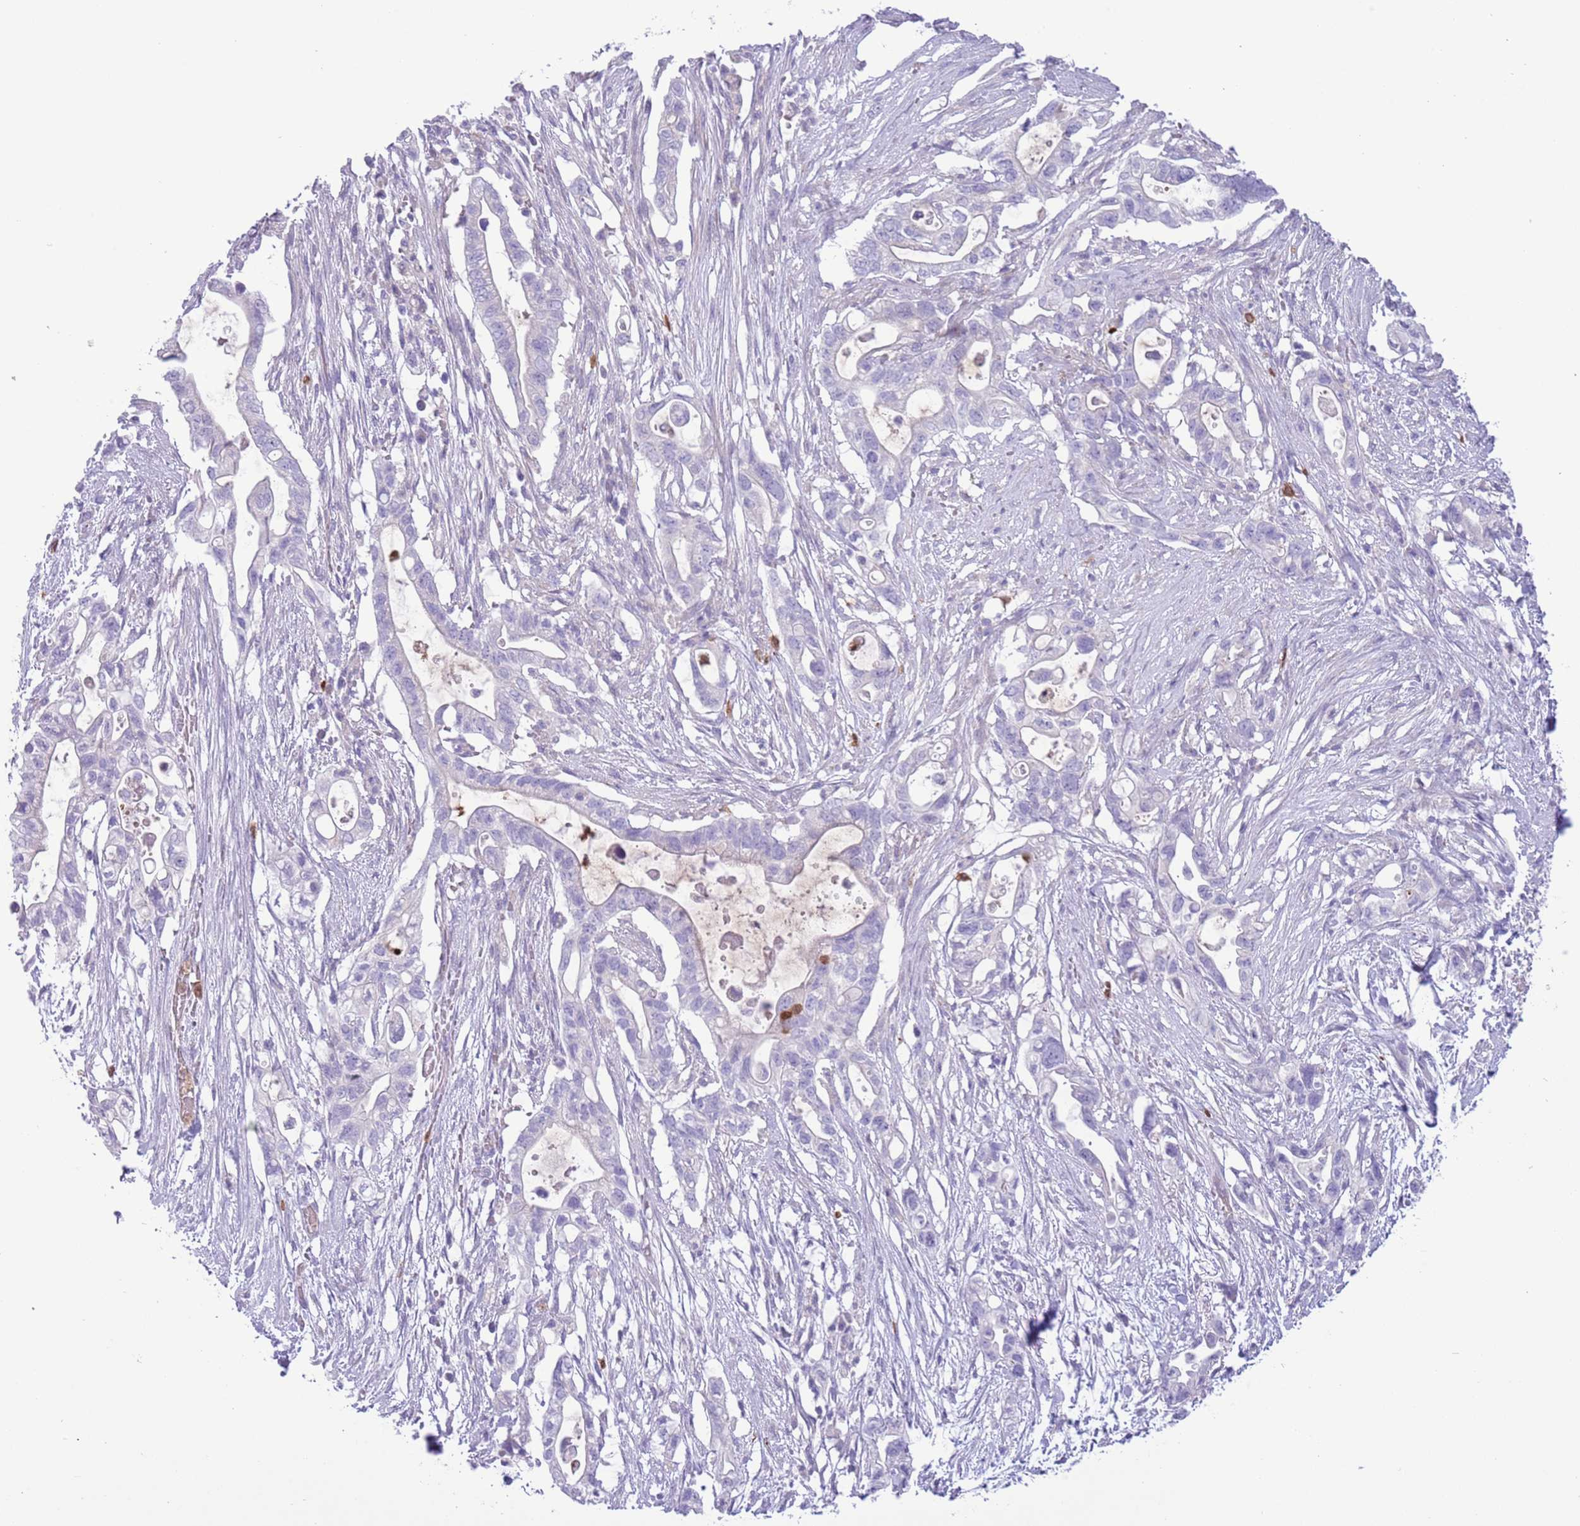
{"staining": {"intensity": "negative", "quantity": "none", "location": "none"}, "tissue": "pancreatic cancer", "cell_type": "Tumor cells", "image_type": "cancer", "snomed": [{"axis": "morphology", "description": "Adenocarcinoma, NOS"}, {"axis": "topography", "description": "Pancreas"}], "caption": "A photomicrograph of adenocarcinoma (pancreatic) stained for a protein reveals no brown staining in tumor cells.", "gene": "OR6M1", "patient": {"sex": "female", "age": 72}}